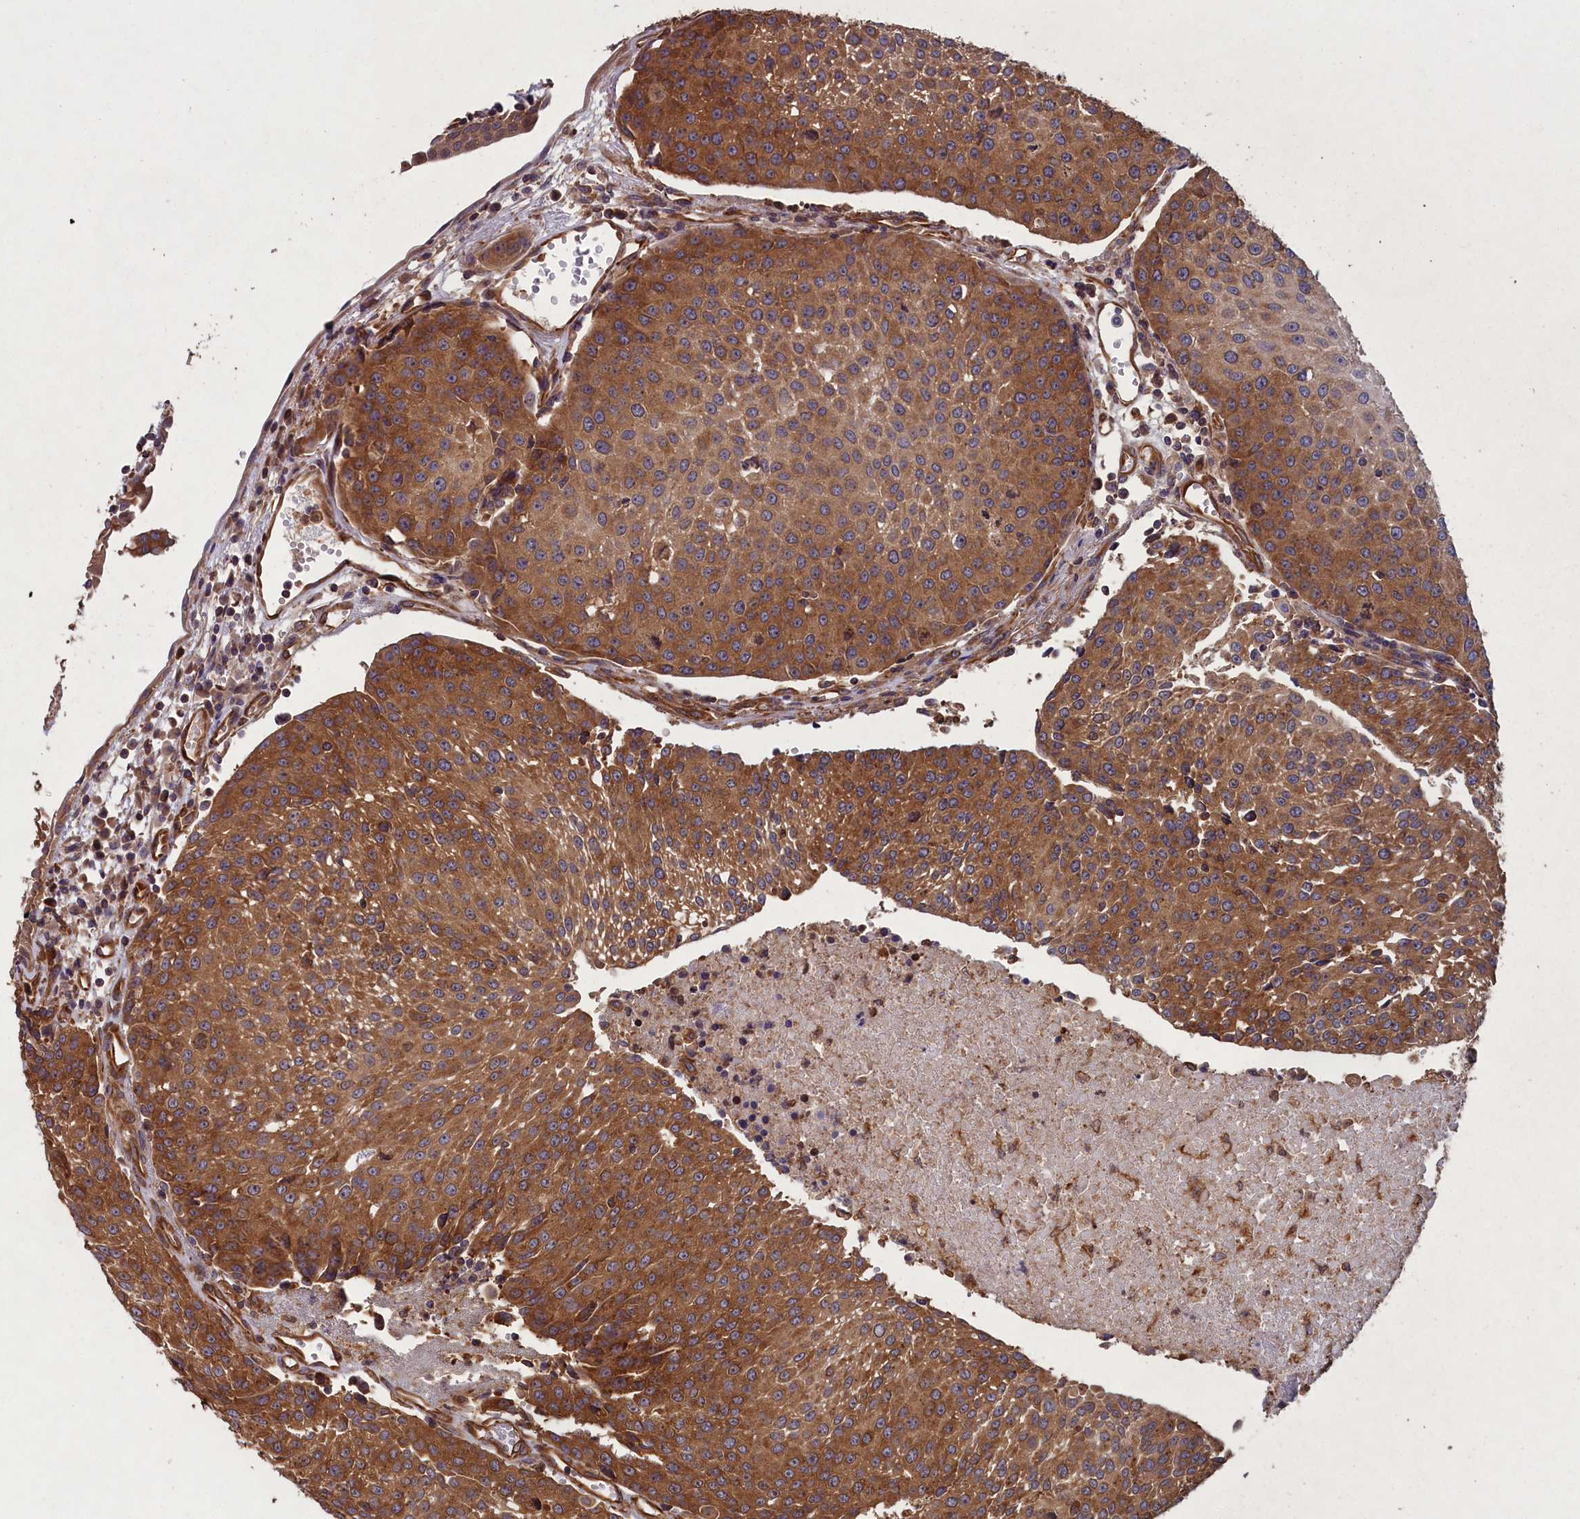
{"staining": {"intensity": "strong", "quantity": ">75%", "location": "cytoplasmic/membranous"}, "tissue": "urothelial cancer", "cell_type": "Tumor cells", "image_type": "cancer", "snomed": [{"axis": "morphology", "description": "Urothelial carcinoma, High grade"}, {"axis": "topography", "description": "Urinary bladder"}], "caption": "Human urothelial cancer stained with a protein marker reveals strong staining in tumor cells.", "gene": "CCDC124", "patient": {"sex": "female", "age": 85}}